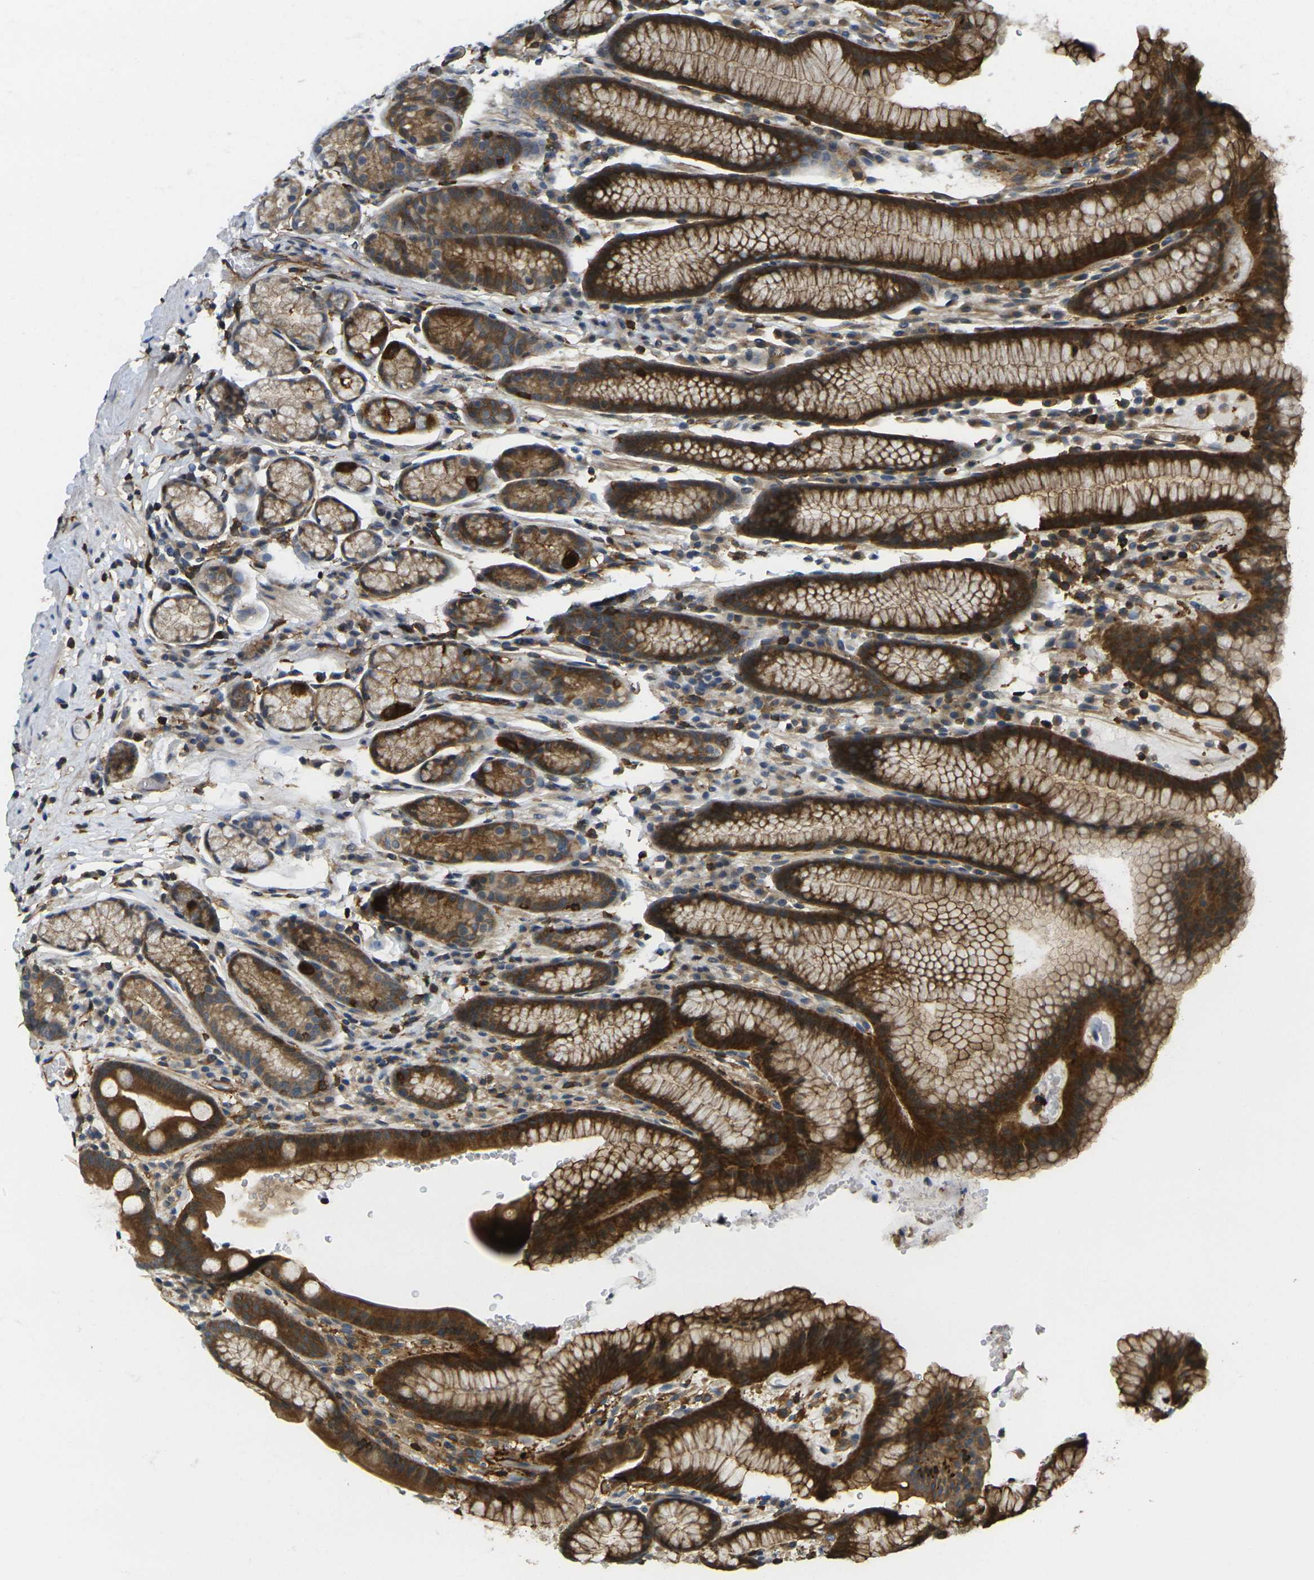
{"staining": {"intensity": "strong", "quantity": "25%-75%", "location": "cytoplasmic/membranous"}, "tissue": "stomach", "cell_type": "Glandular cells", "image_type": "normal", "snomed": [{"axis": "morphology", "description": "Normal tissue, NOS"}, {"axis": "topography", "description": "Stomach, lower"}], "caption": "Glandular cells exhibit strong cytoplasmic/membranous positivity in approximately 25%-75% of cells in unremarkable stomach.", "gene": "LASP1", "patient": {"sex": "male", "age": 52}}